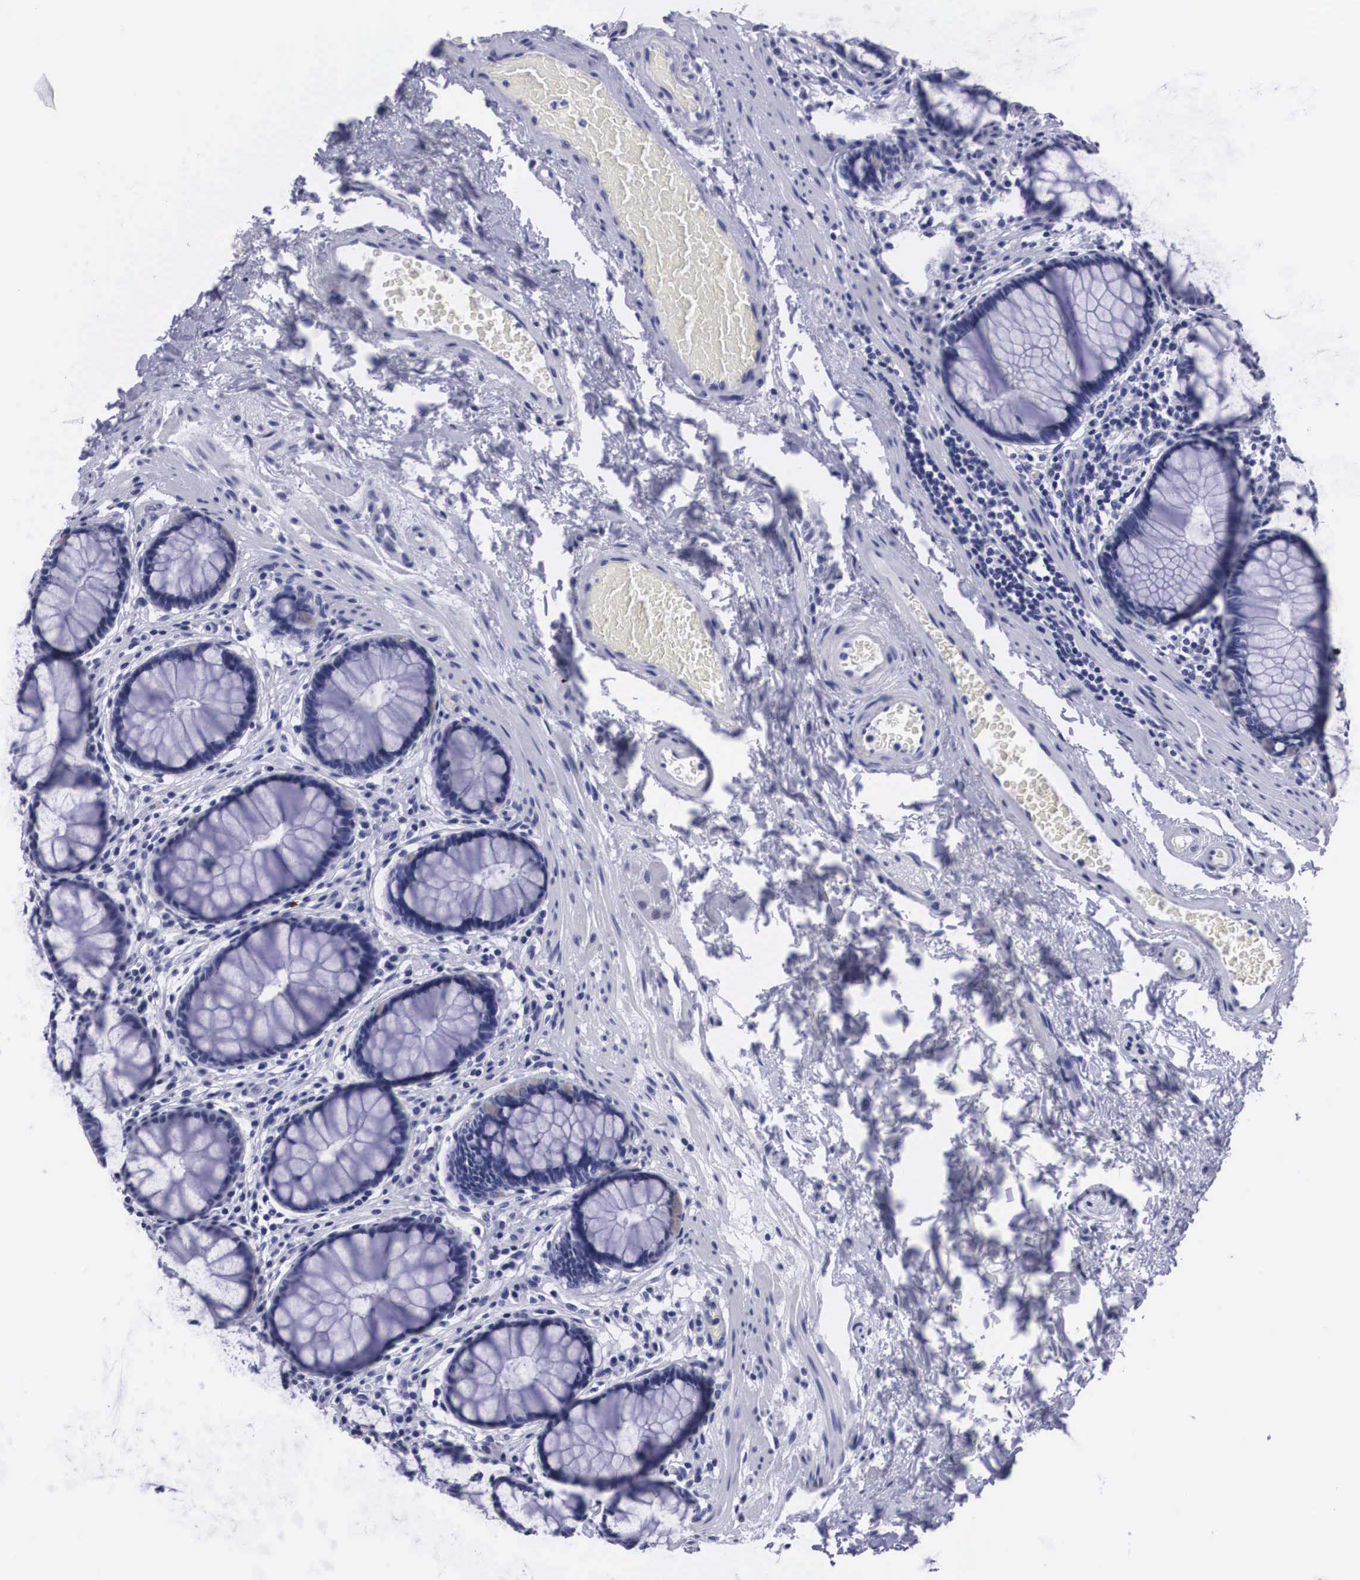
{"staining": {"intensity": "weak", "quantity": "<25%", "location": "cytoplasmic/membranous"}, "tissue": "rectum", "cell_type": "Glandular cells", "image_type": "normal", "snomed": [{"axis": "morphology", "description": "Normal tissue, NOS"}, {"axis": "topography", "description": "Rectum"}], "caption": "Glandular cells are negative for protein expression in benign human rectum. (DAB immunohistochemistry visualized using brightfield microscopy, high magnification).", "gene": "C22orf31", "patient": {"sex": "male", "age": 77}}